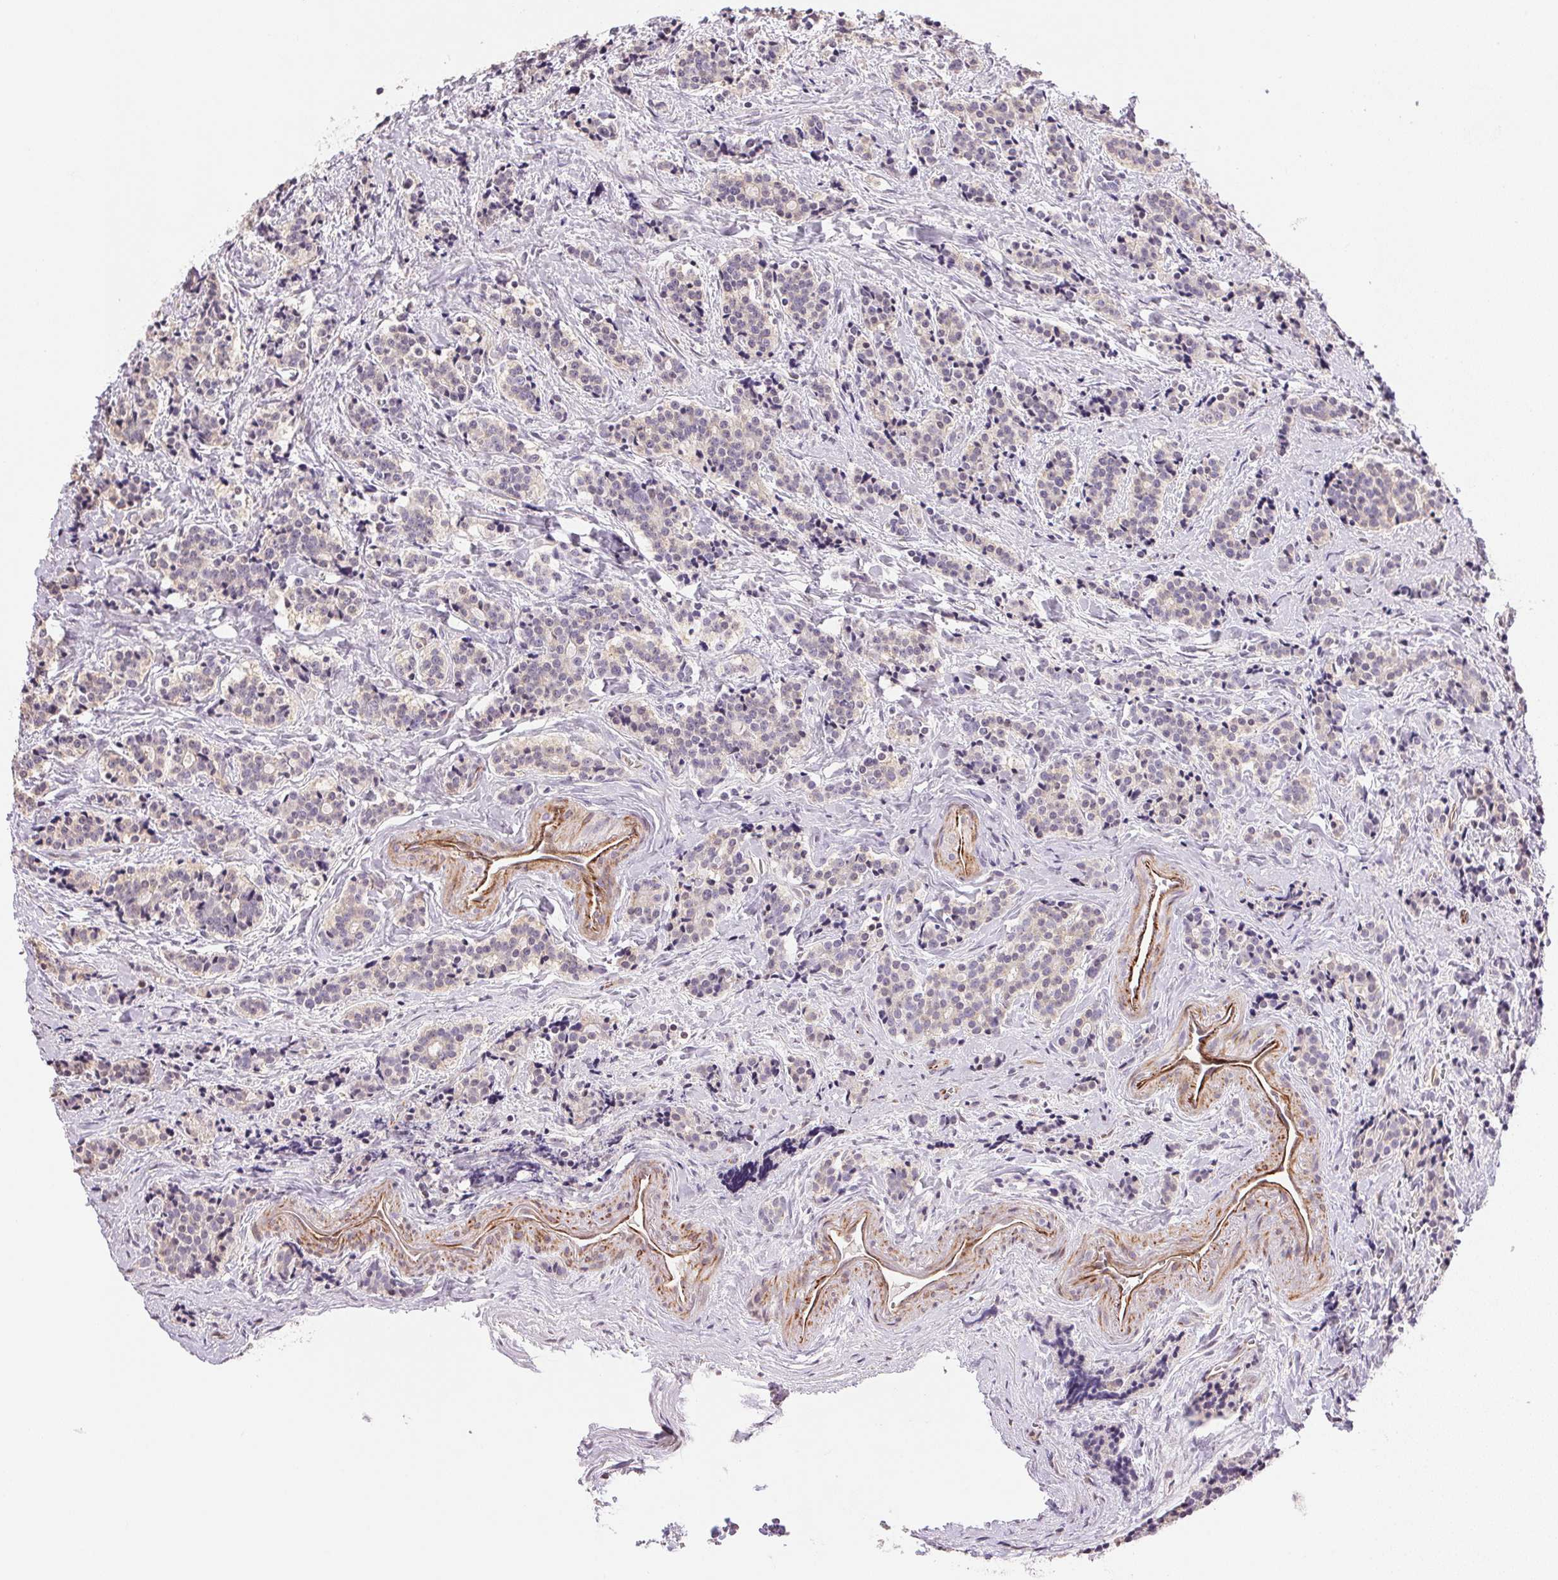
{"staining": {"intensity": "negative", "quantity": "none", "location": "none"}, "tissue": "carcinoid", "cell_type": "Tumor cells", "image_type": "cancer", "snomed": [{"axis": "morphology", "description": "Carcinoid, malignant, NOS"}, {"axis": "topography", "description": "Small intestine"}], "caption": "Immunohistochemistry (IHC) histopathology image of neoplastic tissue: carcinoid stained with DAB (3,3'-diaminobenzidine) shows no significant protein expression in tumor cells.", "gene": "GYG2", "patient": {"sex": "female", "age": 73}}